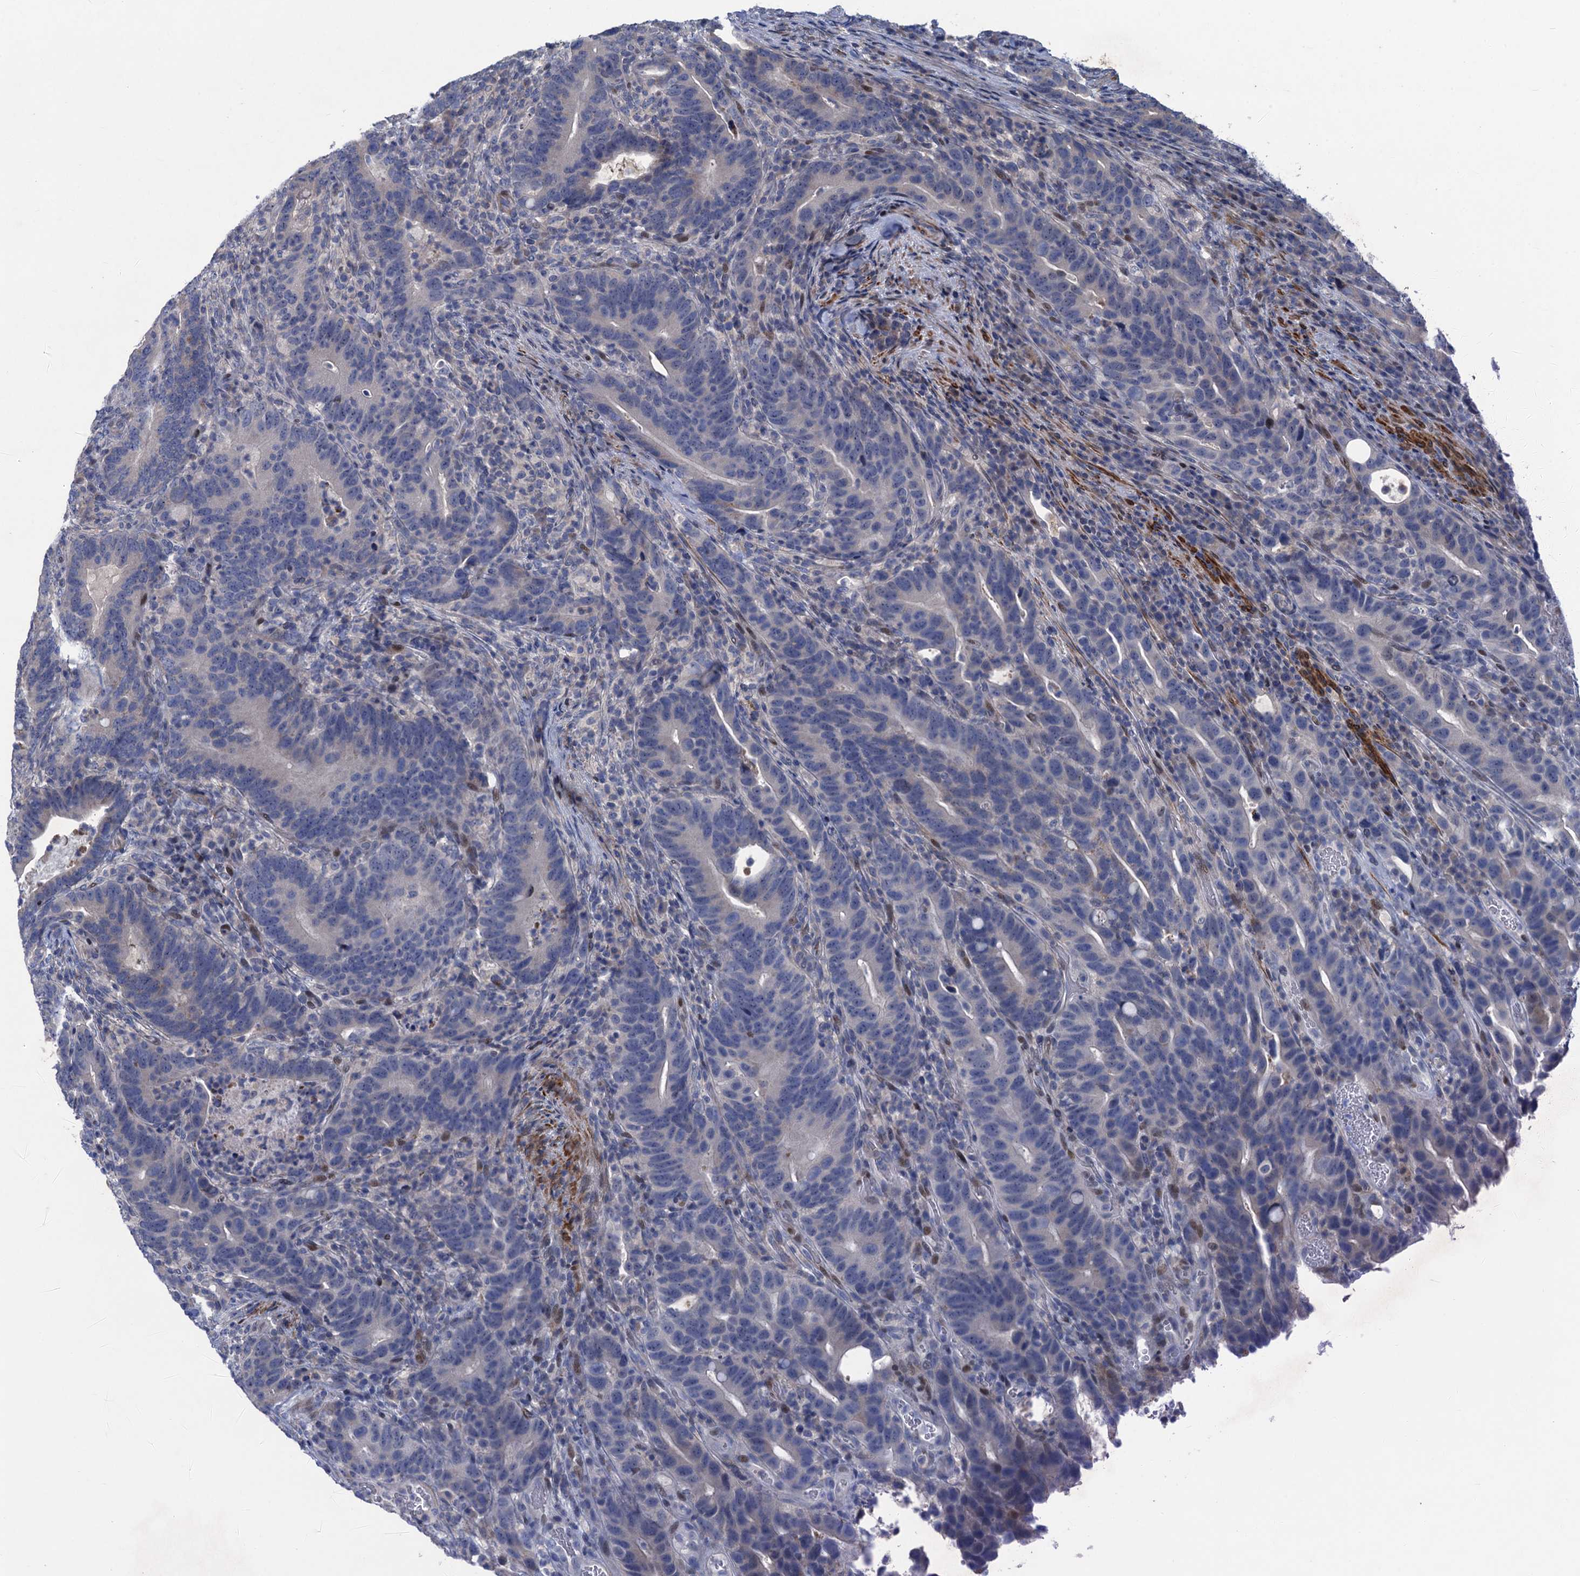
{"staining": {"intensity": "moderate", "quantity": "<25%", "location": "cytoplasmic/membranous,nuclear"}, "tissue": "colorectal cancer", "cell_type": "Tumor cells", "image_type": "cancer", "snomed": [{"axis": "morphology", "description": "Adenocarcinoma, NOS"}, {"axis": "topography", "description": "Colon"}], "caption": "Brown immunohistochemical staining in colorectal cancer (adenocarcinoma) displays moderate cytoplasmic/membranous and nuclear staining in about <25% of tumor cells.", "gene": "ESYT3", "patient": {"sex": "female", "age": 66}}